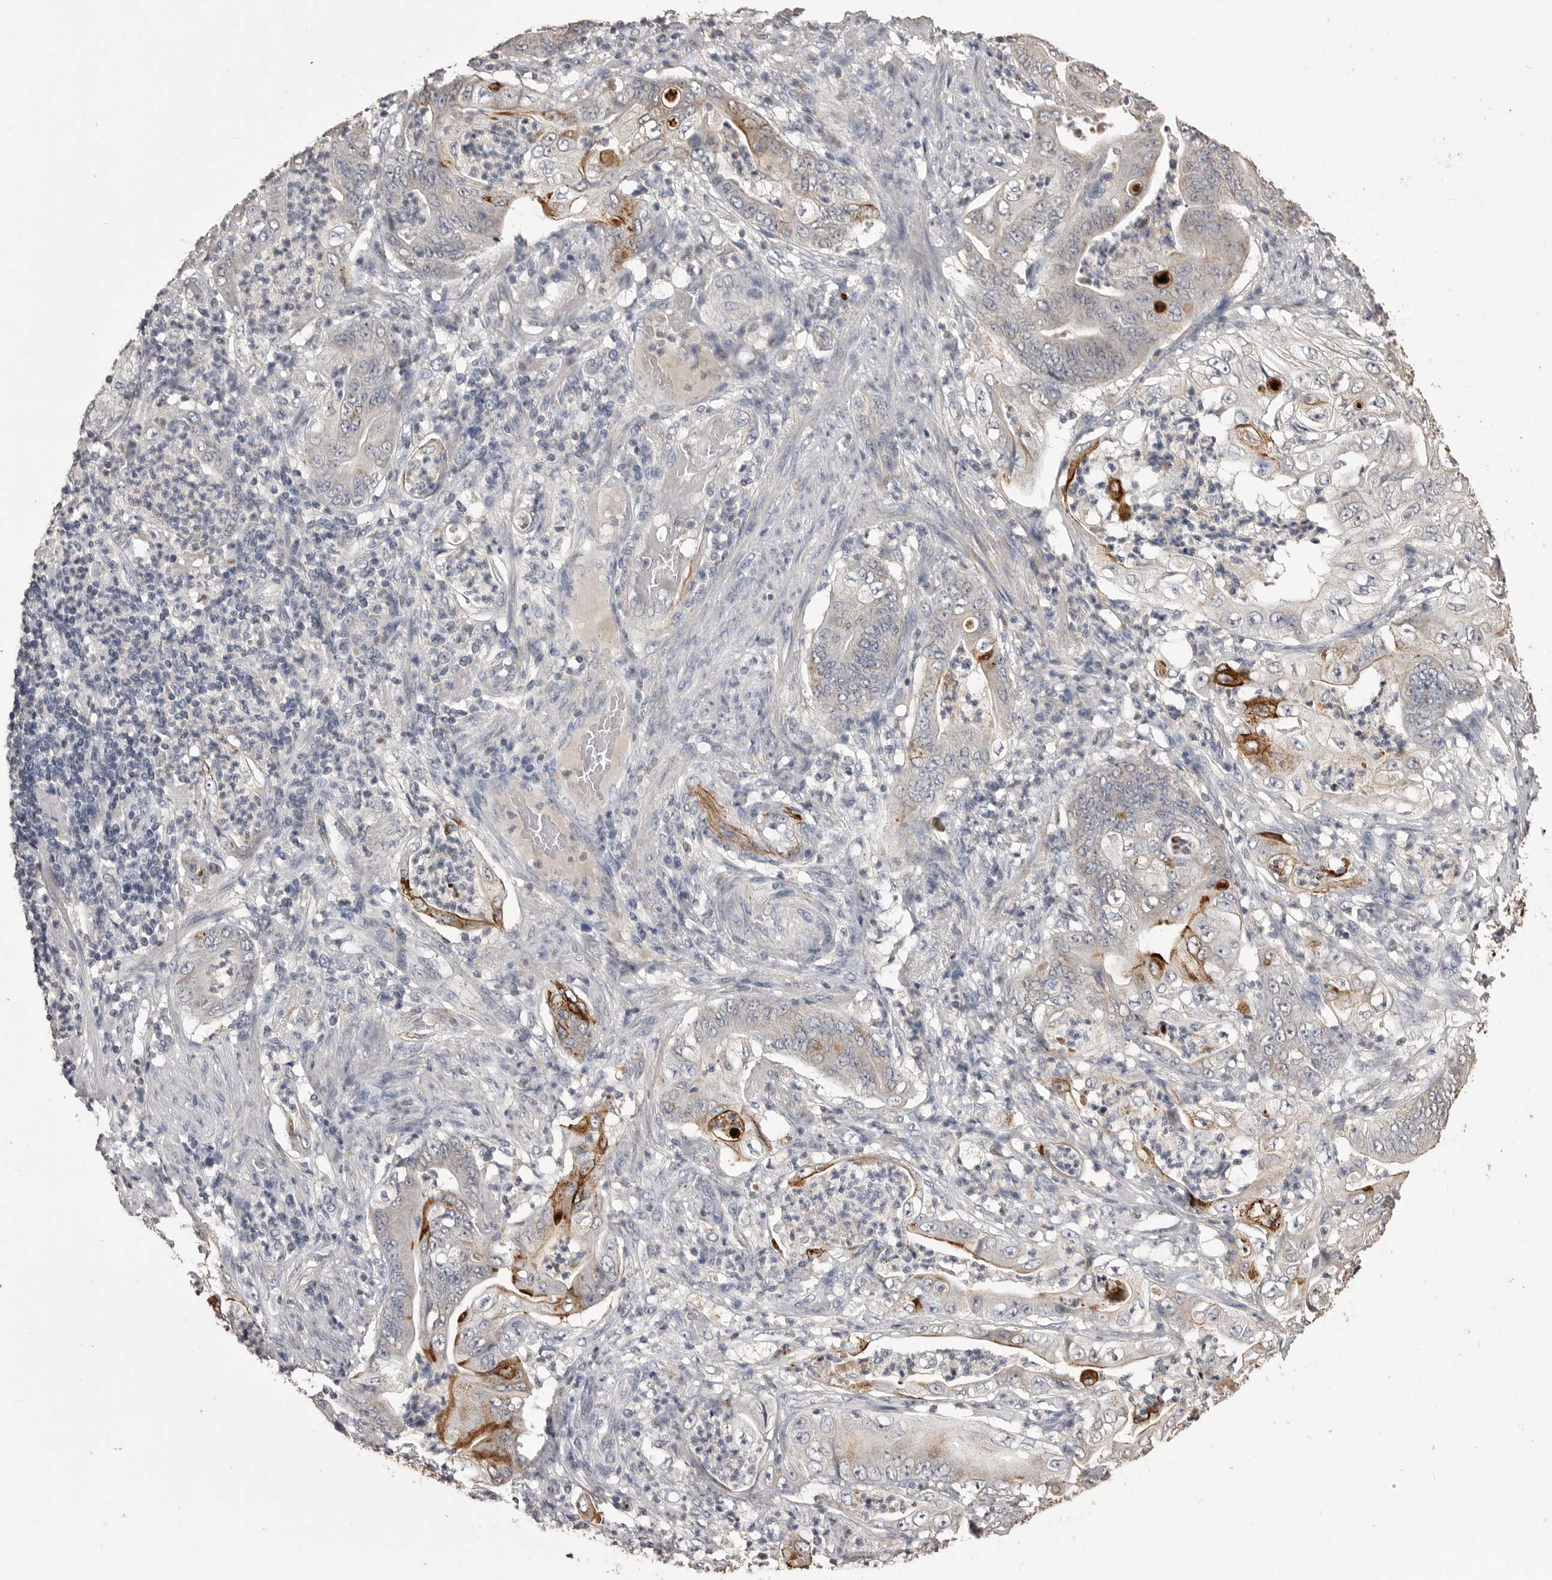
{"staining": {"intensity": "moderate", "quantity": "<25%", "location": "cytoplasmic/membranous"}, "tissue": "stomach cancer", "cell_type": "Tumor cells", "image_type": "cancer", "snomed": [{"axis": "morphology", "description": "Adenocarcinoma, NOS"}, {"axis": "topography", "description": "Stomach"}], "caption": "Human stomach cancer (adenocarcinoma) stained with a protein marker reveals moderate staining in tumor cells.", "gene": "MMP7", "patient": {"sex": "female", "age": 73}}